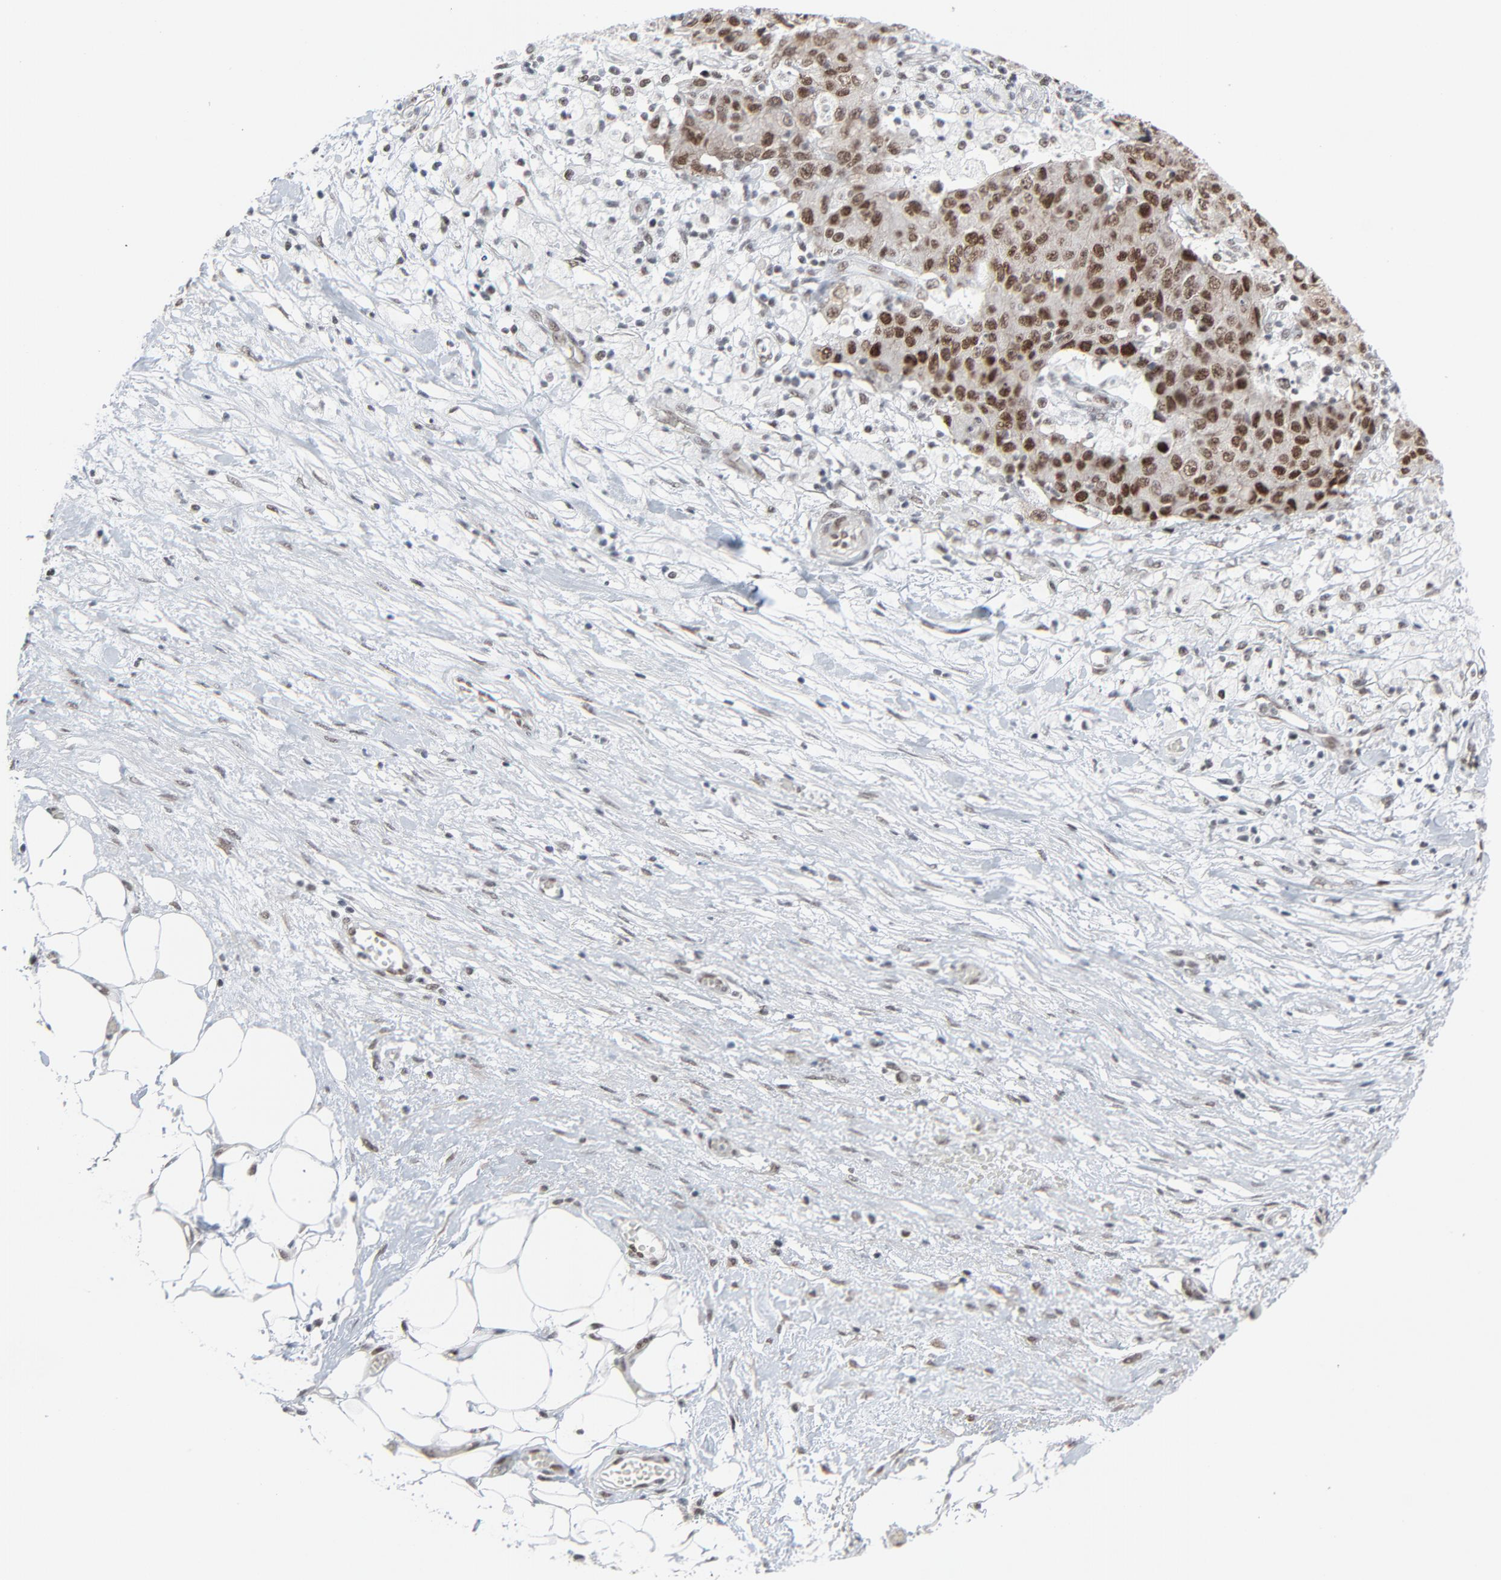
{"staining": {"intensity": "moderate", "quantity": "25%-75%", "location": "nuclear"}, "tissue": "ovarian cancer", "cell_type": "Tumor cells", "image_type": "cancer", "snomed": [{"axis": "morphology", "description": "Carcinoma, endometroid"}, {"axis": "topography", "description": "Ovary"}], "caption": "The photomicrograph shows a brown stain indicating the presence of a protein in the nuclear of tumor cells in ovarian endometroid carcinoma.", "gene": "FBXO28", "patient": {"sex": "female", "age": 42}}